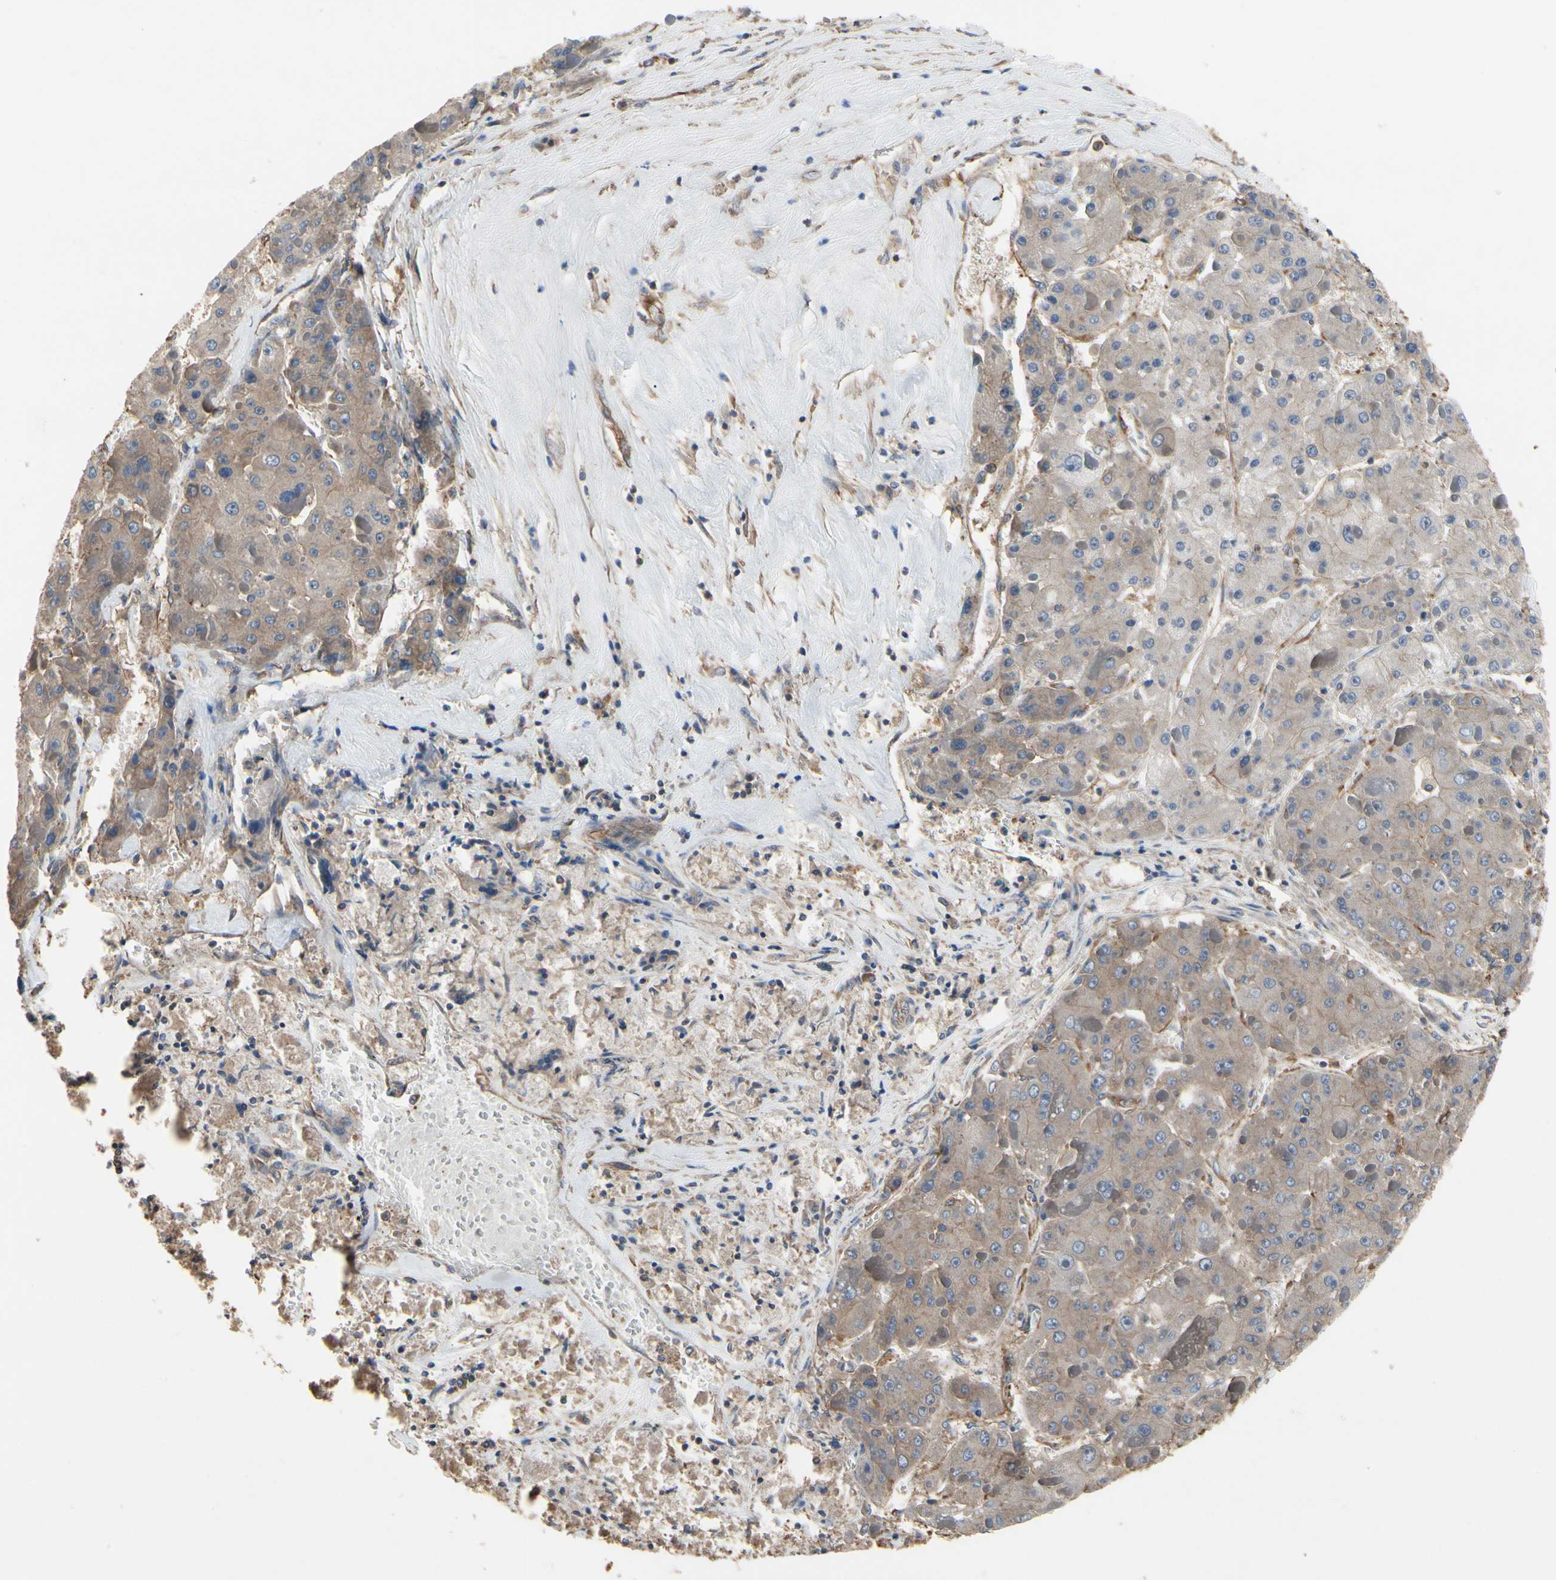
{"staining": {"intensity": "weak", "quantity": "25%-75%", "location": "cytoplasmic/membranous"}, "tissue": "liver cancer", "cell_type": "Tumor cells", "image_type": "cancer", "snomed": [{"axis": "morphology", "description": "Carcinoma, Hepatocellular, NOS"}, {"axis": "topography", "description": "Liver"}], "caption": "A photomicrograph showing weak cytoplasmic/membranous expression in approximately 25%-75% of tumor cells in liver cancer (hepatocellular carcinoma), as visualized by brown immunohistochemical staining.", "gene": "PDZK1", "patient": {"sex": "female", "age": 73}}